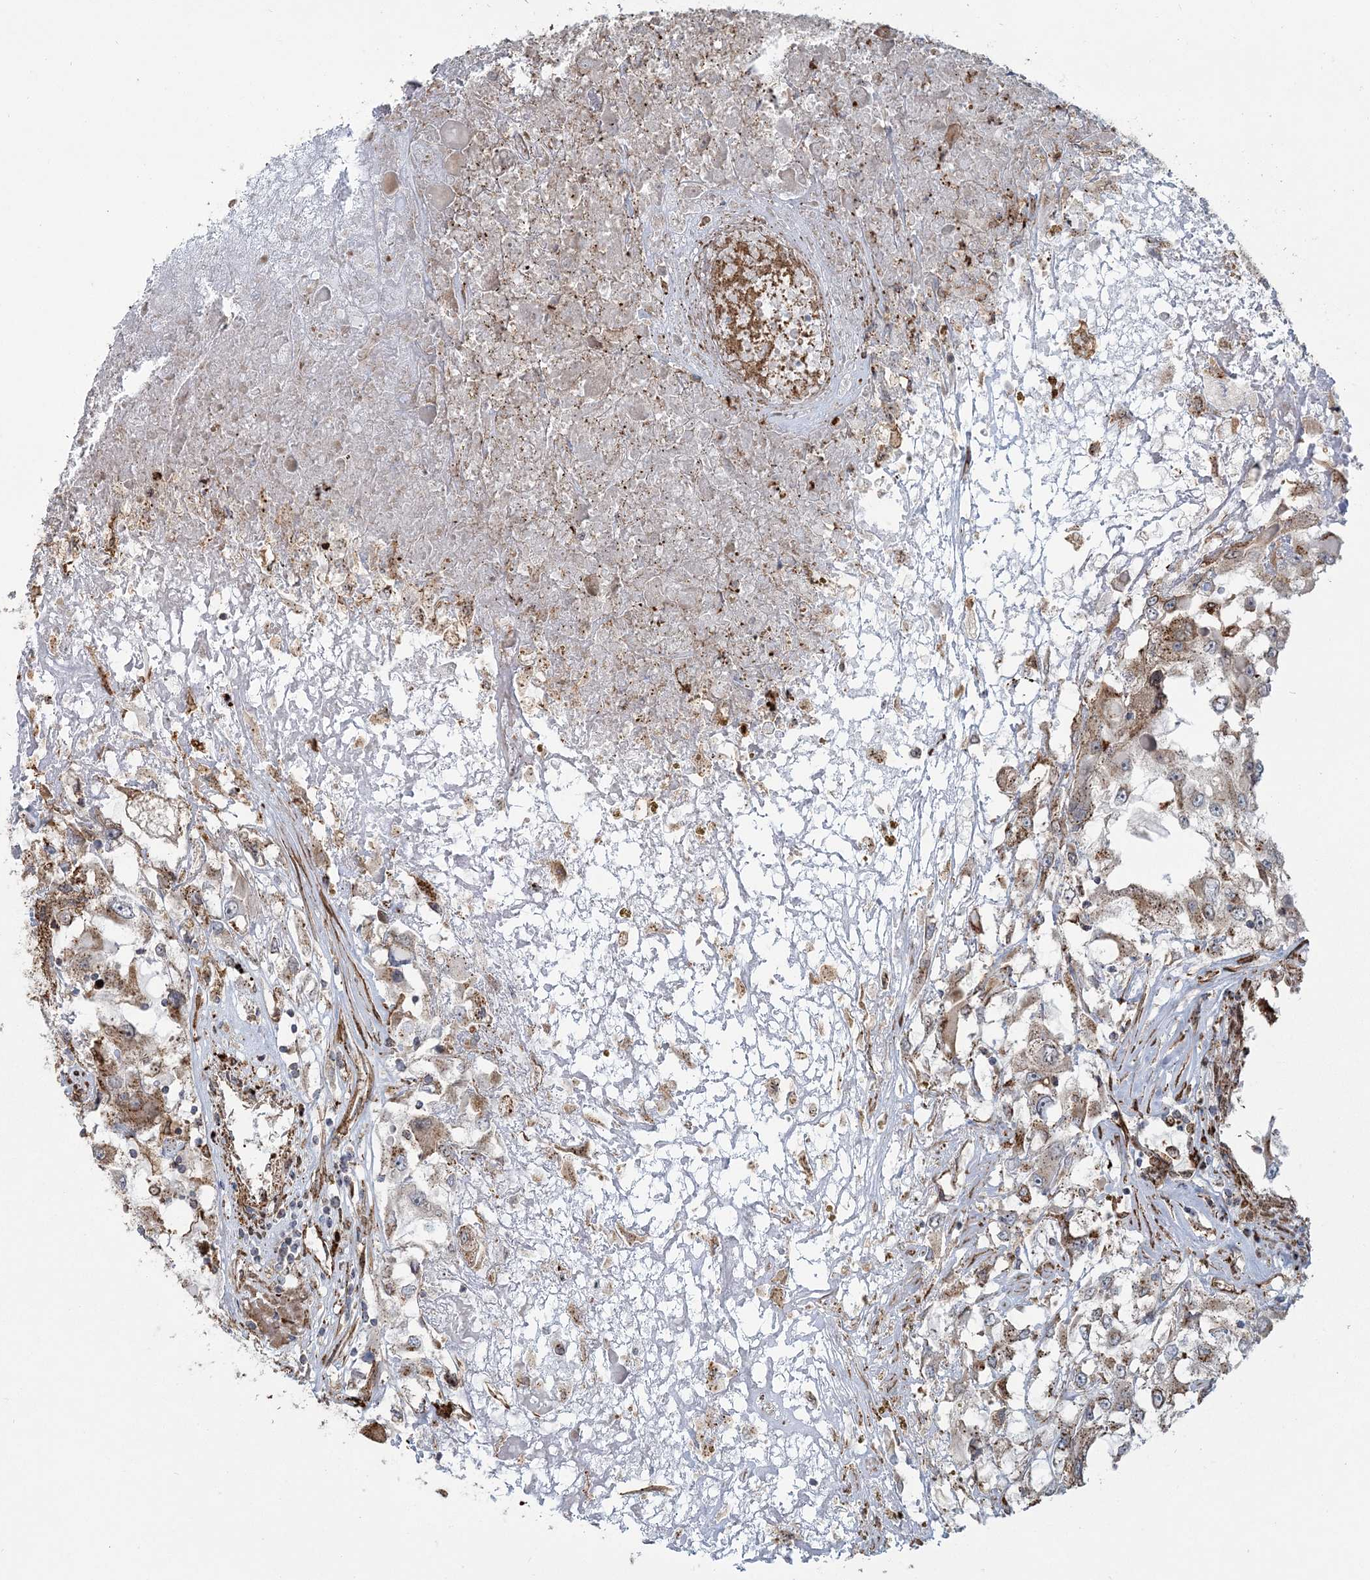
{"staining": {"intensity": "moderate", "quantity": ">75%", "location": "cytoplasmic/membranous"}, "tissue": "renal cancer", "cell_type": "Tumor cells", "image_type": "cancer", "snomed": [{"axis": "morphology", "description": "Adenocarcinoma, NOS"}, {"axis": "topography", "description": "Kidney"}], "caption": "Tumor cells display medium levels of moderate cytoplasmic/membranous expression in about >75% of cells in human renal cancer.", "gene": "TRAF3IP2", "patient": {"sex": "female", "age": 52}}